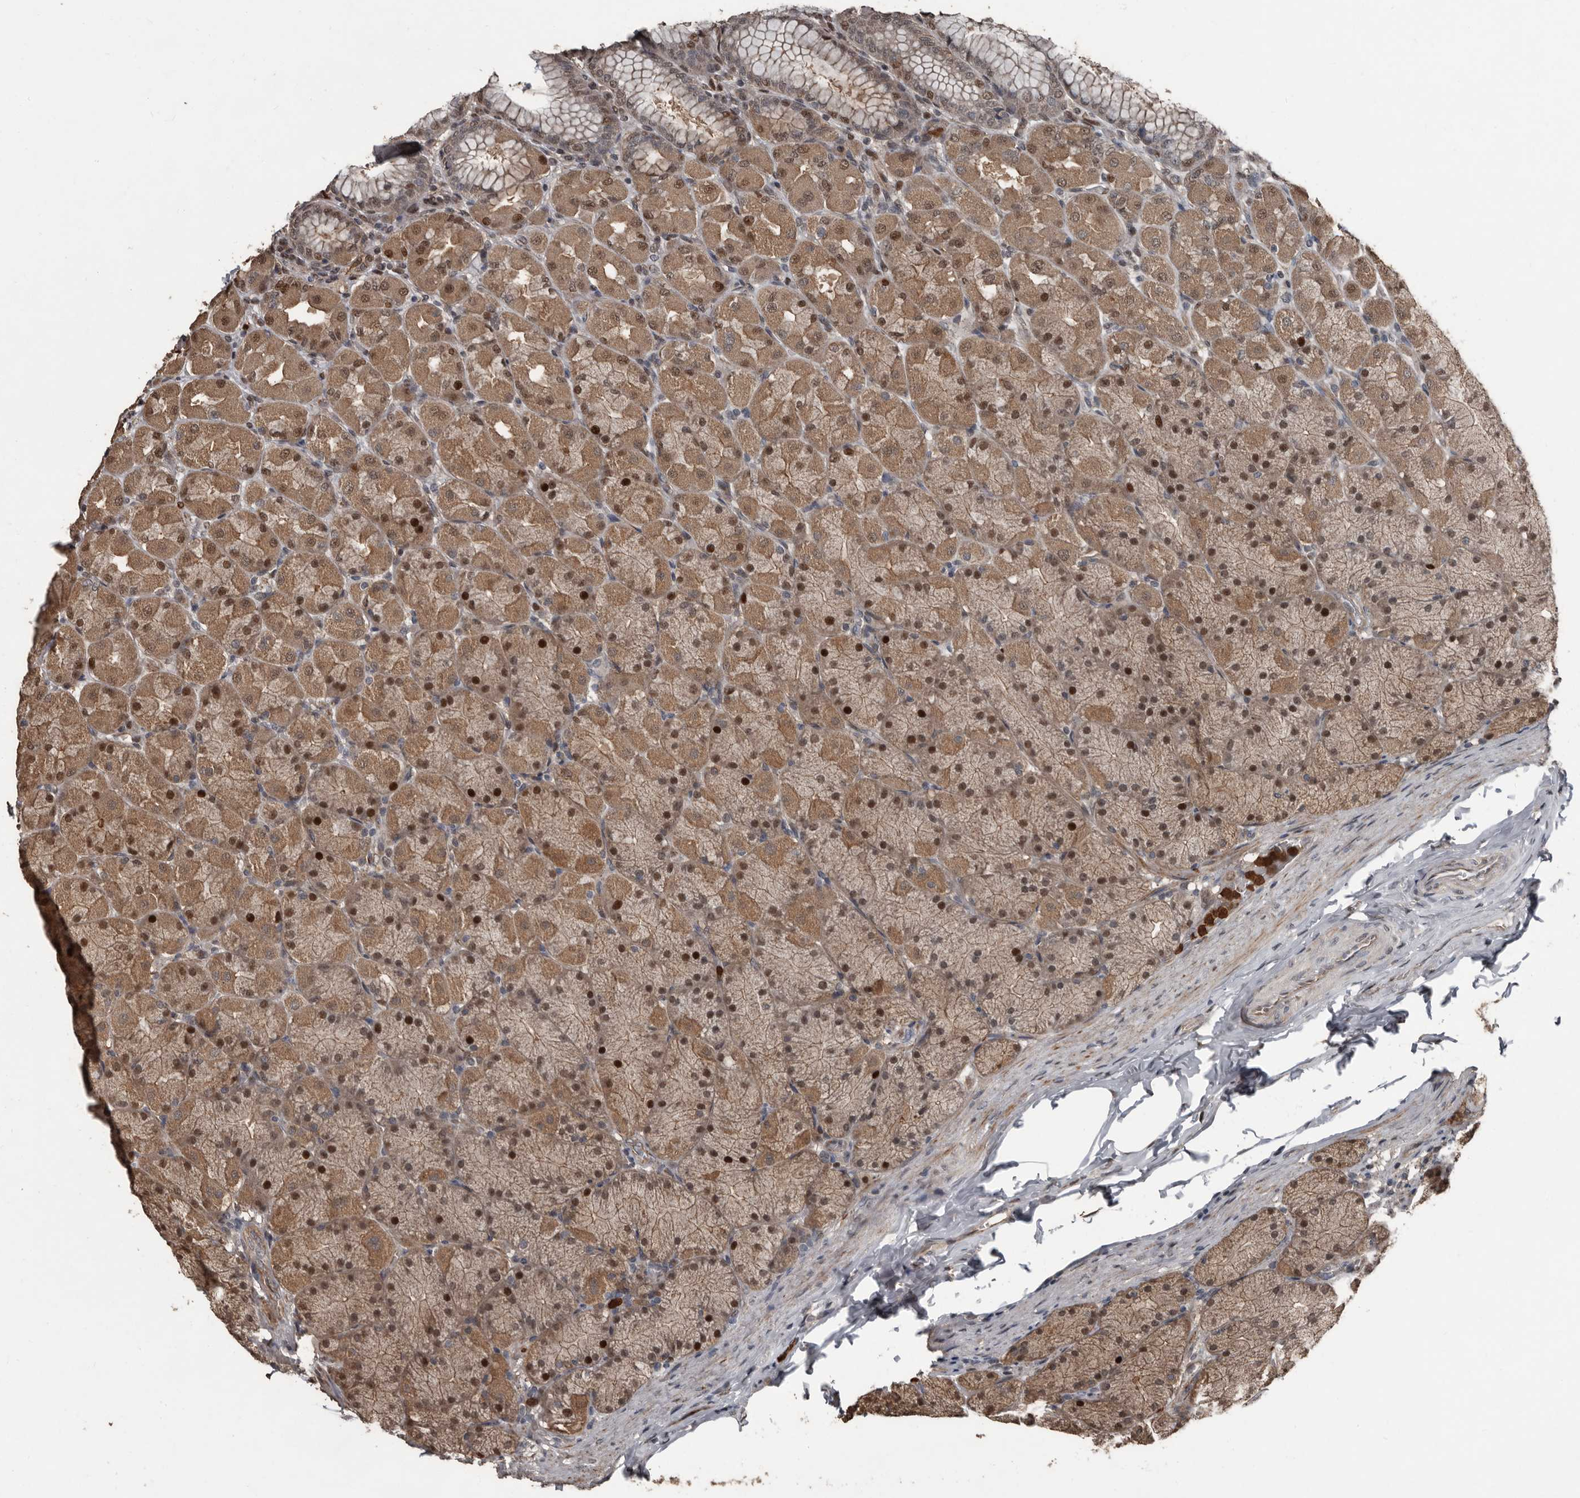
{"staining": {"intensity": "moderate", "quantity": ">75%", "location": "cytoplasmic/membranous,nuclear"}, "tissue": "stomach", "cell_type": "Glandular cells", "image_type": "normal", "snomed": [{"axis": "morphology", "description": "Normal tissue, NOS"}, {"axis": "topography", "description": "Stomach, upper"}], "caption": "High-magnification brightfield microscopy of benign stomach stained with DAB (3,3'-diaminobenzidine) (brown) and counterstained with hematoxylin (blue). glandular cells exhibit moderate cytoplasmic/membranous,nuclear expression is identified in about>75% of cells.", "gene": "FSBP", "patient": {"sex": "female", "age": 56}}